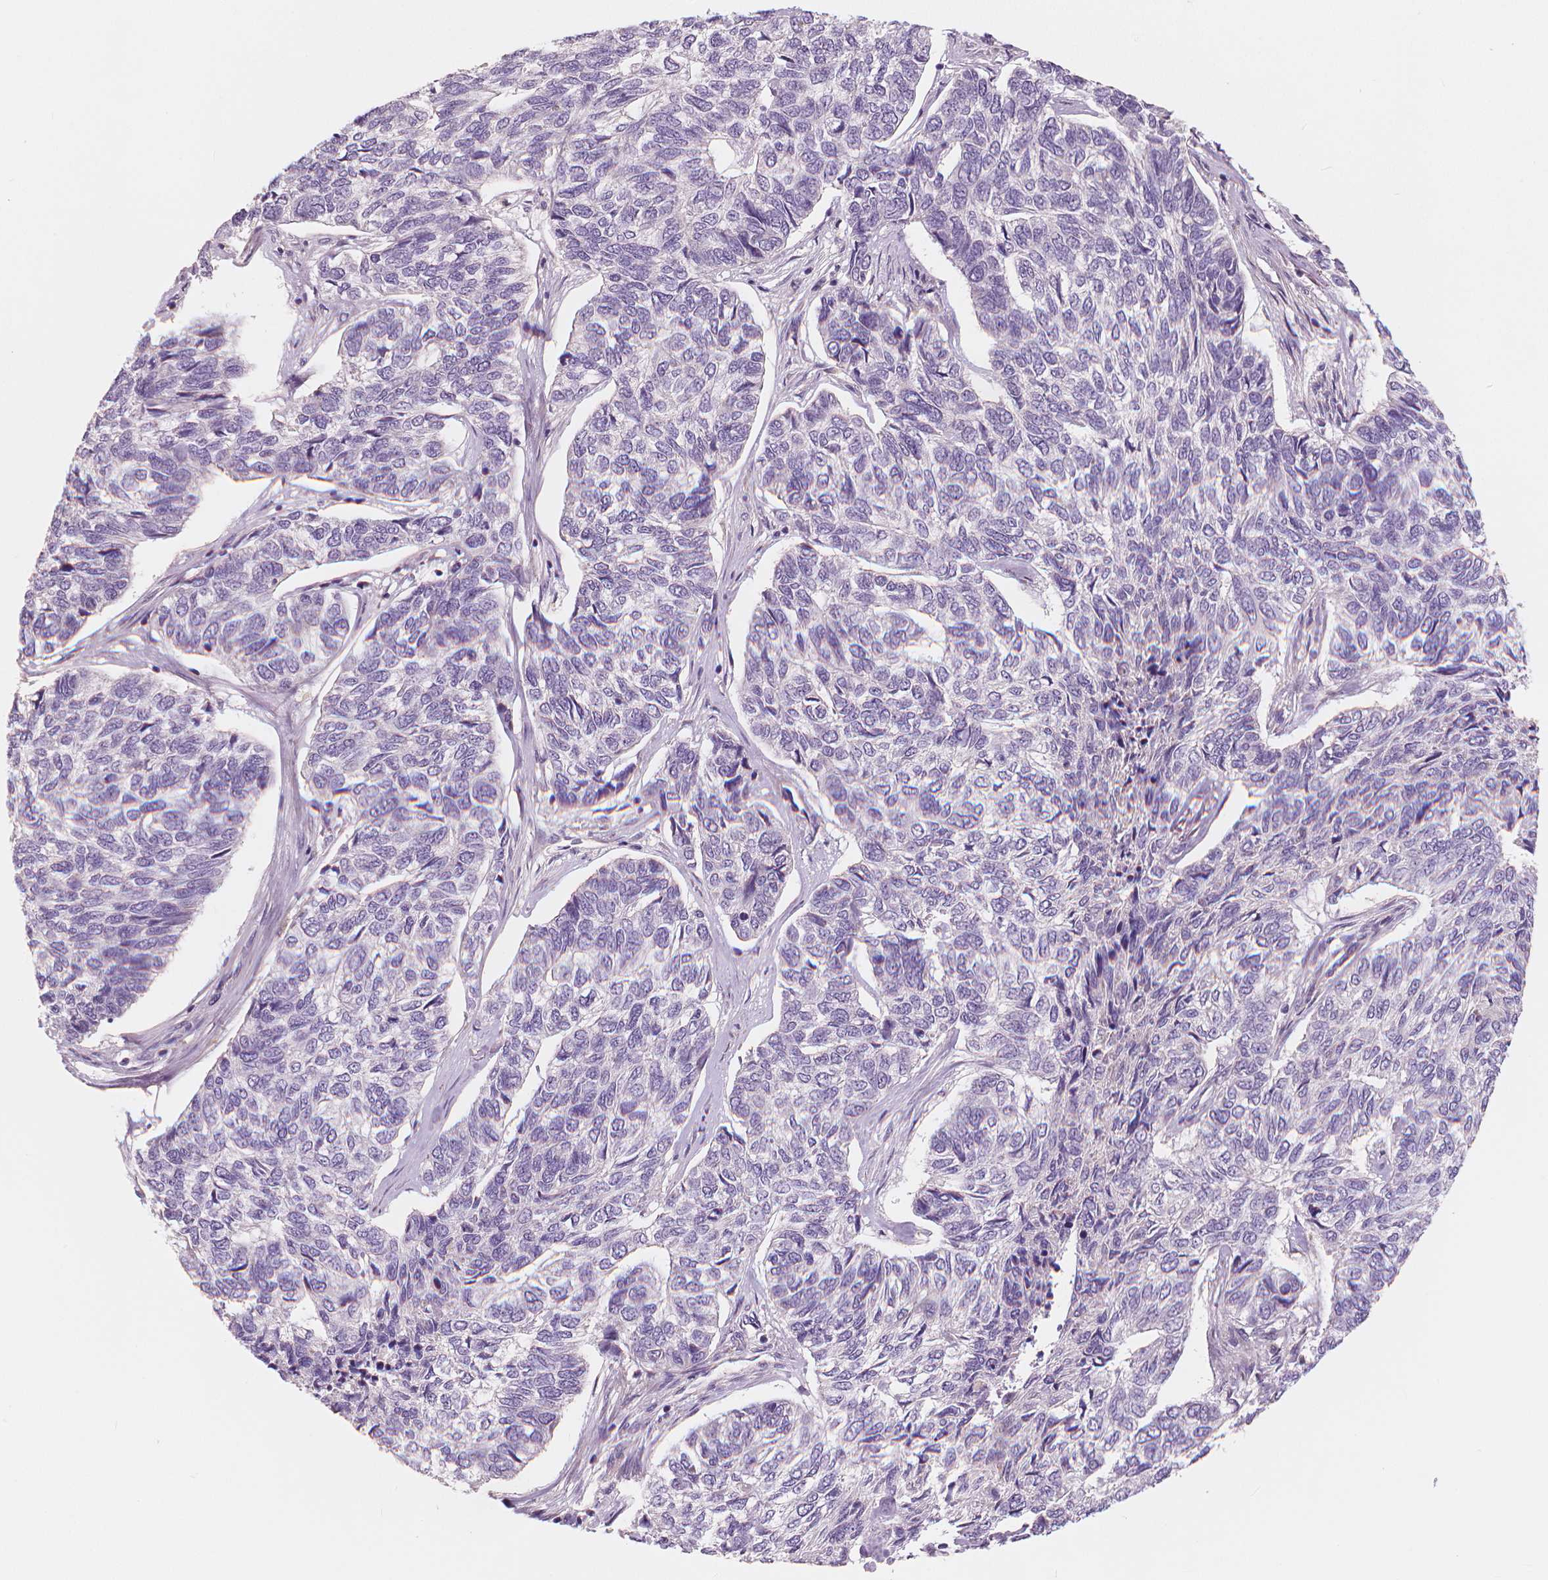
{"staining": {"intensity": "negative", "quantity": "none", "location": "none"}, "tissue": "skin cancer", "cell_type": "Tumor cells", "image_type": "cancer", "snomed": [{"axis": "morphology", "description": "Basal cell carcinoma"}, {"axis": "topography", "description": "Skin"}], "caption": "Immunohistochemical staining of human skin cancer shows no significant staining in tumor cells.", "gene": "RNASE7", "patient": {"sex": "female", "age": 65}}